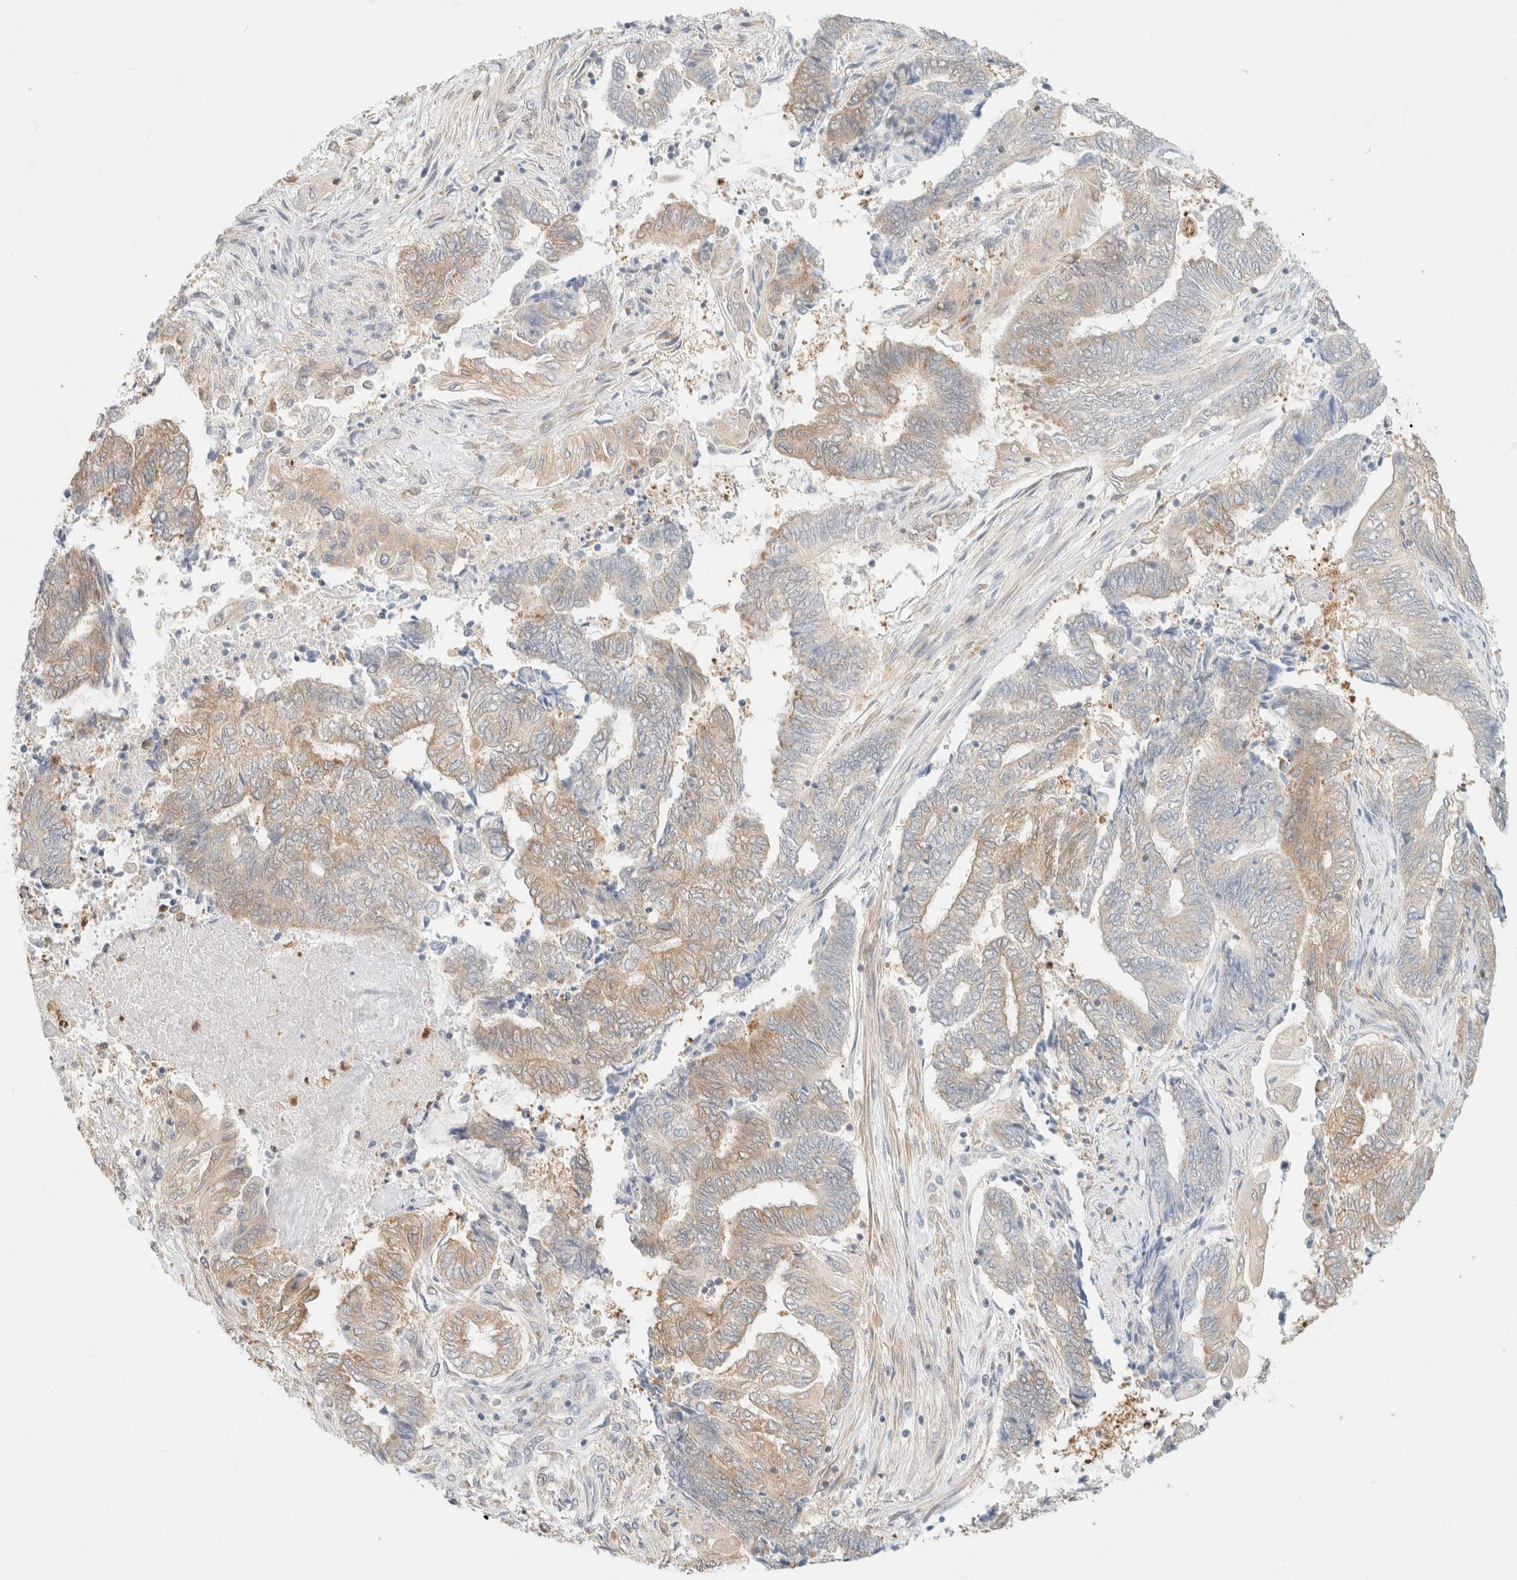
{"staining": {"intensity": "weak", "quantity": "<25%", "location": "cytoplasmic/membranous"}, "tissue": "endometrial cancer", "cell_type": "Tumor cells", "image_type": "cancer", "snomed": [{"axis": "morphology", "description": "Adenocarcinoma, NOS"}, {"axis": "topography", "description": "Uterus"}, {"axis": "topography", "description": "Endometrium"}], "caption": "IHC image of neoplastic tissue: endometrial cancer stained with DAB shows no significant protein positivity in tumor cells.", "gene": "GPI", "patient": {"sex": "female", "age": 70}}